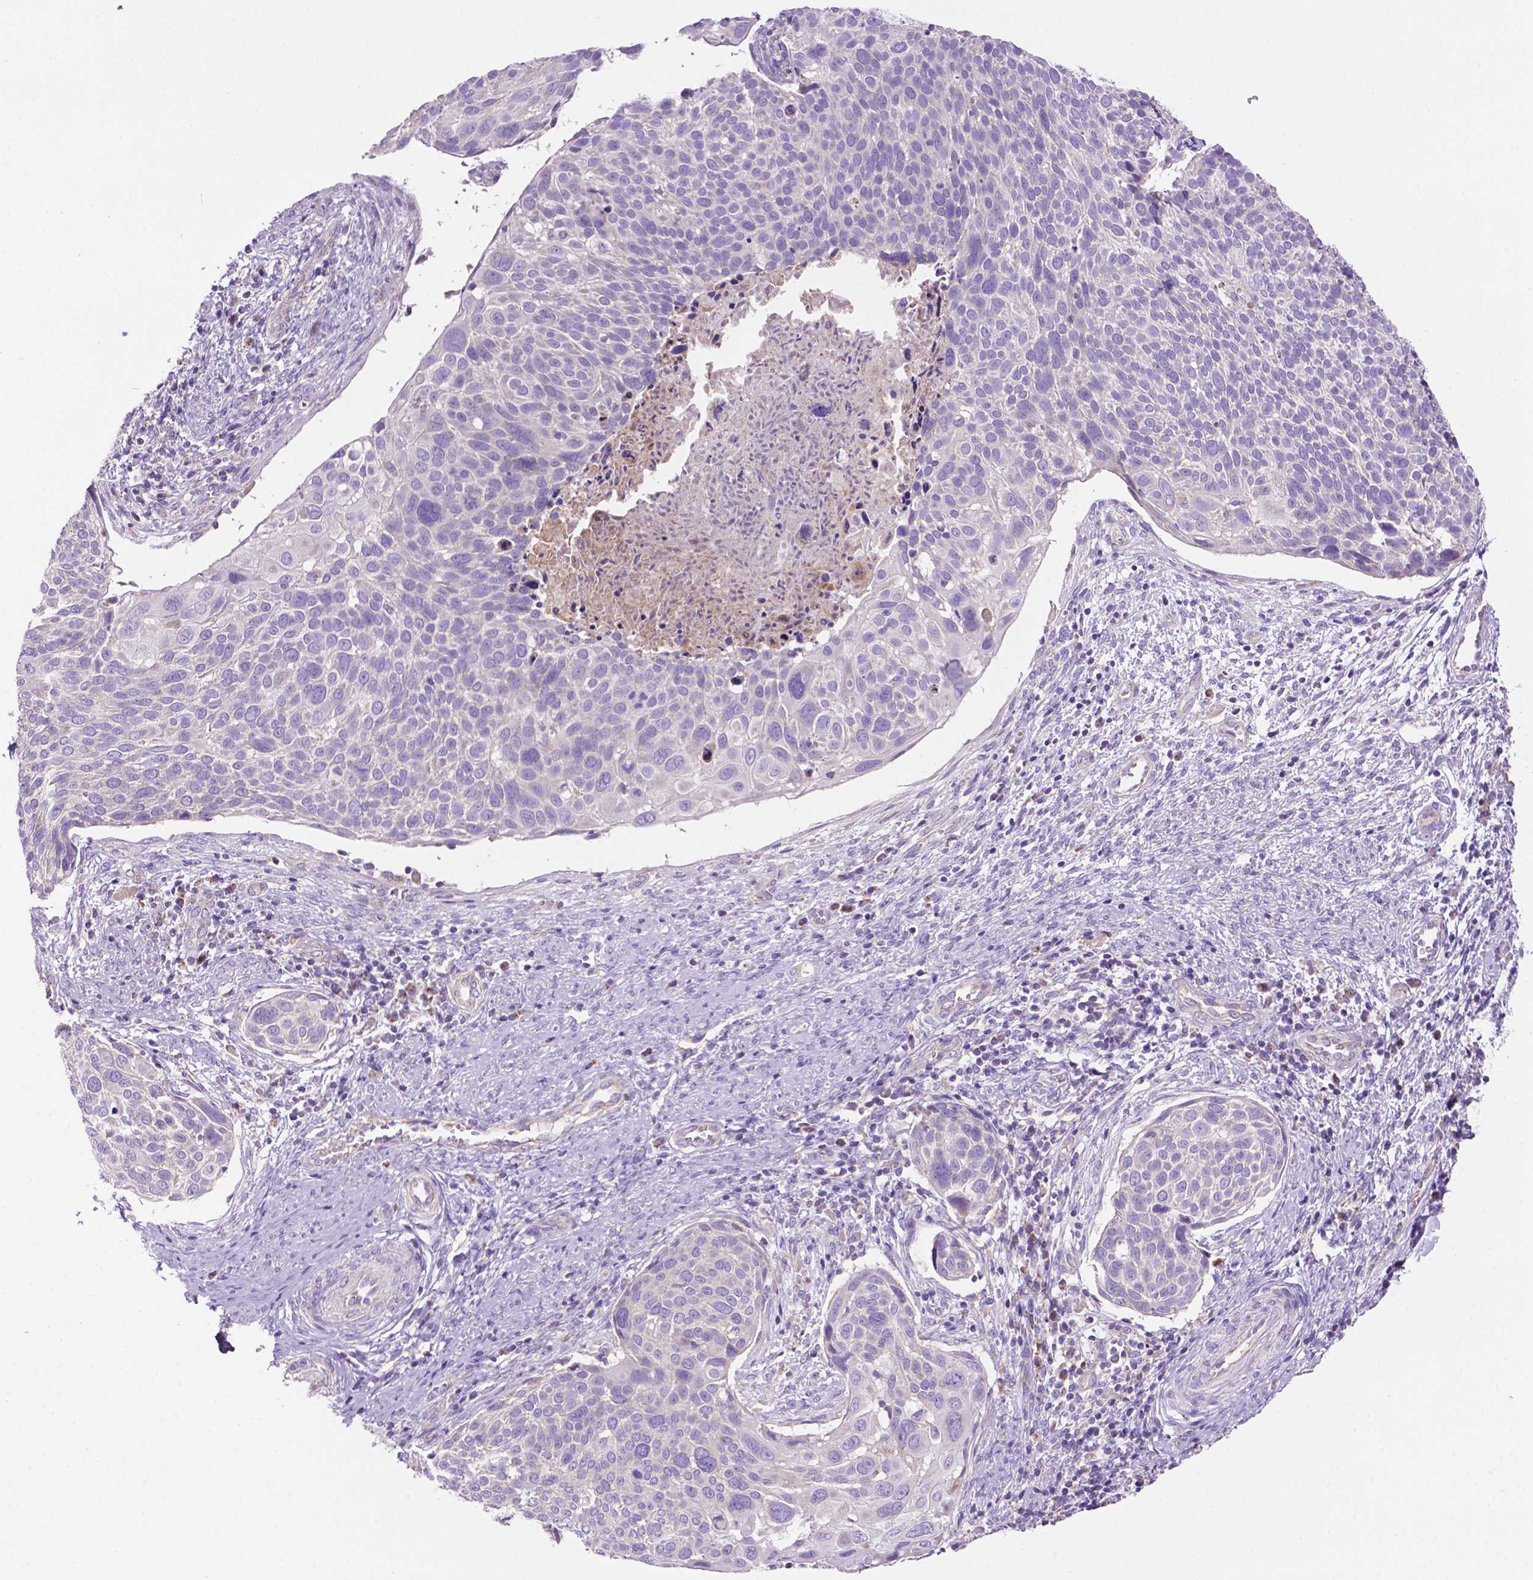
{"staining": {"intensity": "negative", "quantity": "none", "location": "none"}, "tissue": "cervical cancer", "cell_type": "Tumor cells", "image_type": "cancer", "snomed": [{"axis": "morphology", "description": "Squamous cell carcinoma, NOS"}, {"axis": "topography", "description": "Cervix"}], "caption": "Cervical squamous cell carcinoma was stained to show a protein in brown. There is no significant expression in tumor cells.", "gene": "PHYHIP", "patient": {"sex": "female", "age": 39}}